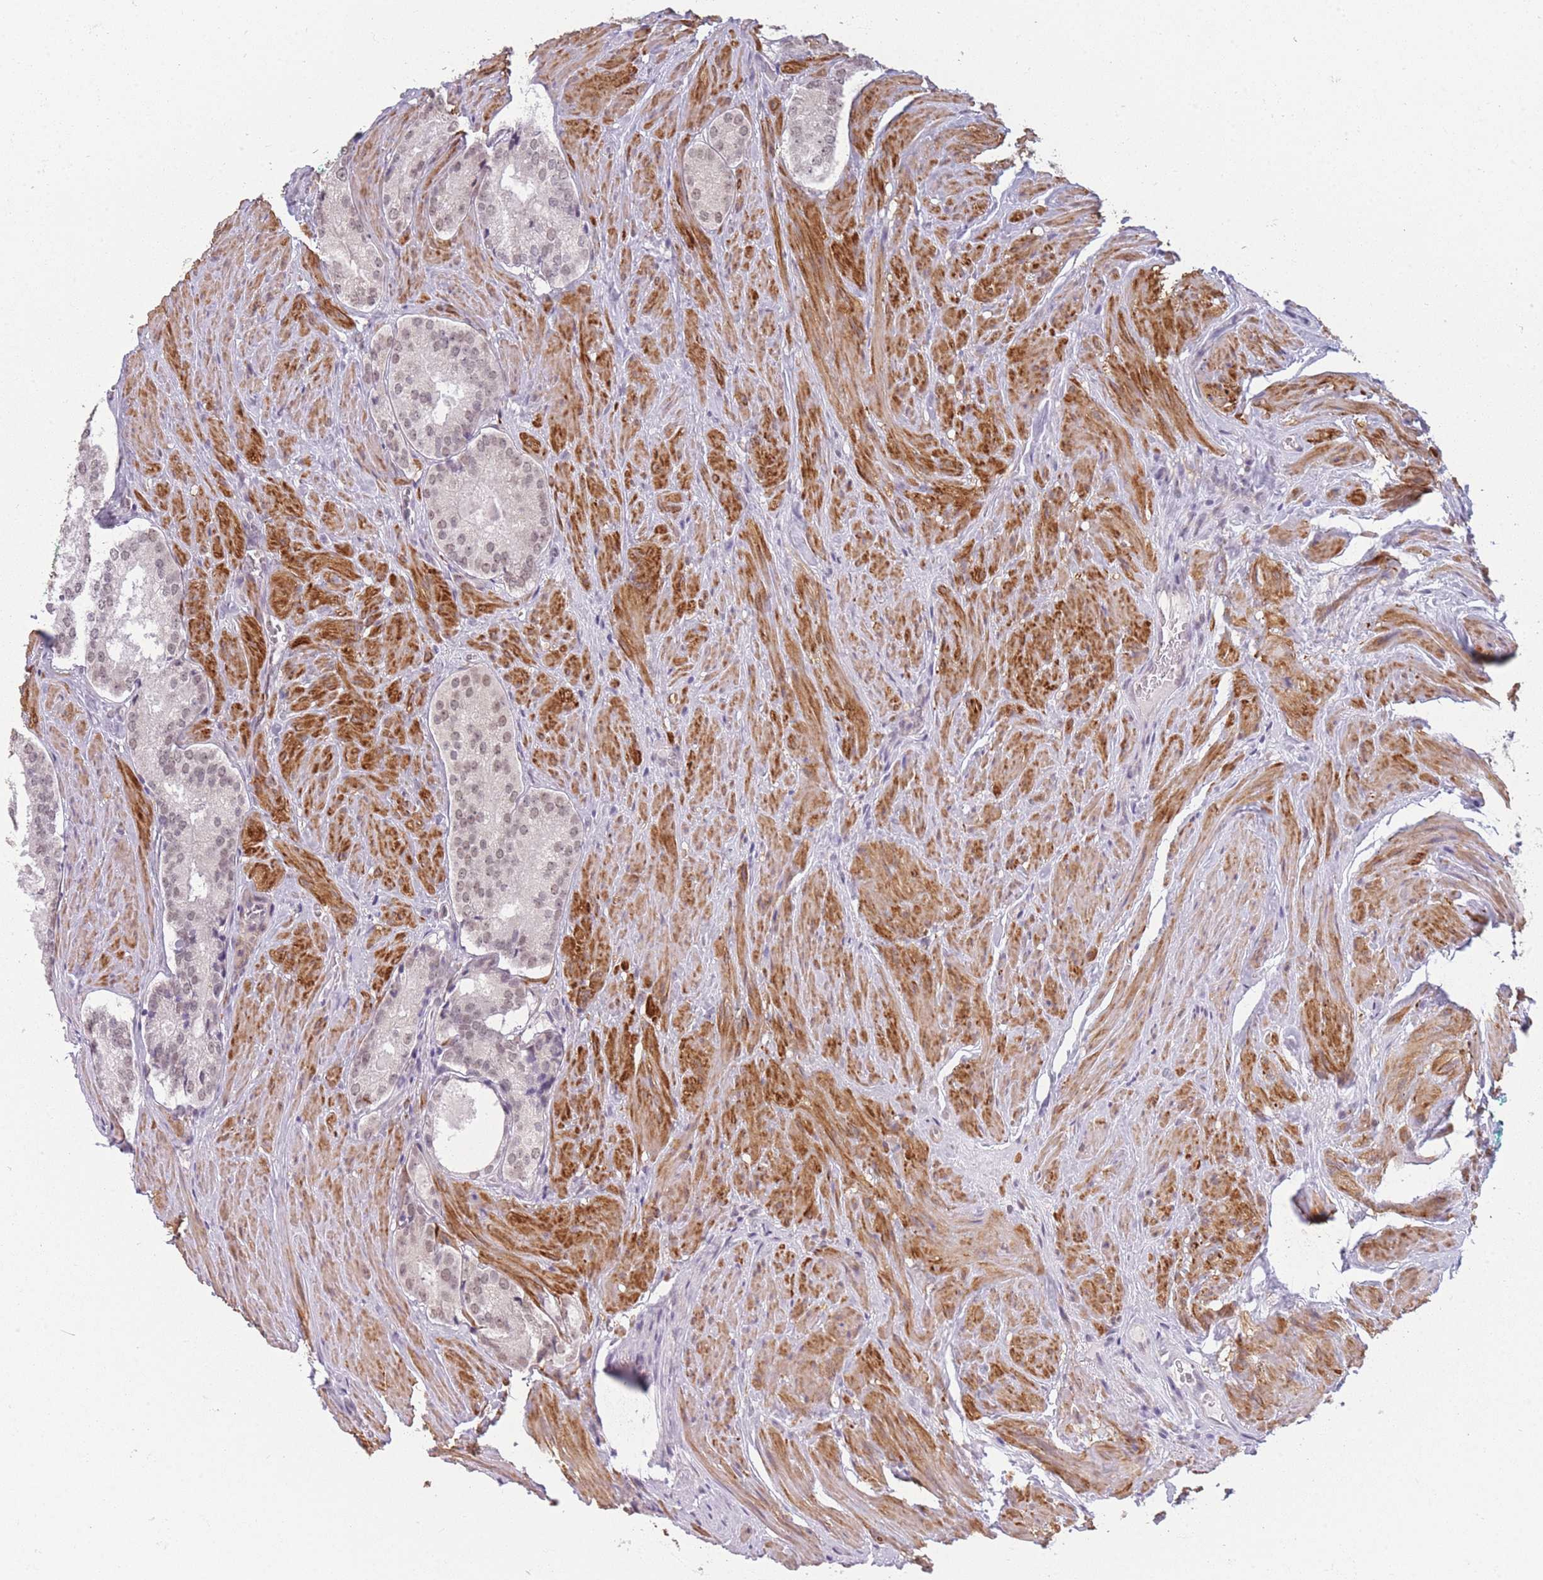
{"staining": {"intensity": "weak", "quantity": "<25%", "location": "nuclear"}, "tissue": "prostate cancer", "cell_type": "Tumor cells", "image_type": "cancer", "snomed": [{"axis": "morphology", "description": "Adenocarcinoma, Low grade"}, {"axis": "topography", "description": "Prostate"}], "caption": "Human low-grade adenocarcinoma (prostate) stained for a protein using immunohistochemistry (IHC) displays no staining in tumor cells.", "gene": "SIN3B", "patient": {"sex": "male", "age": 54}}